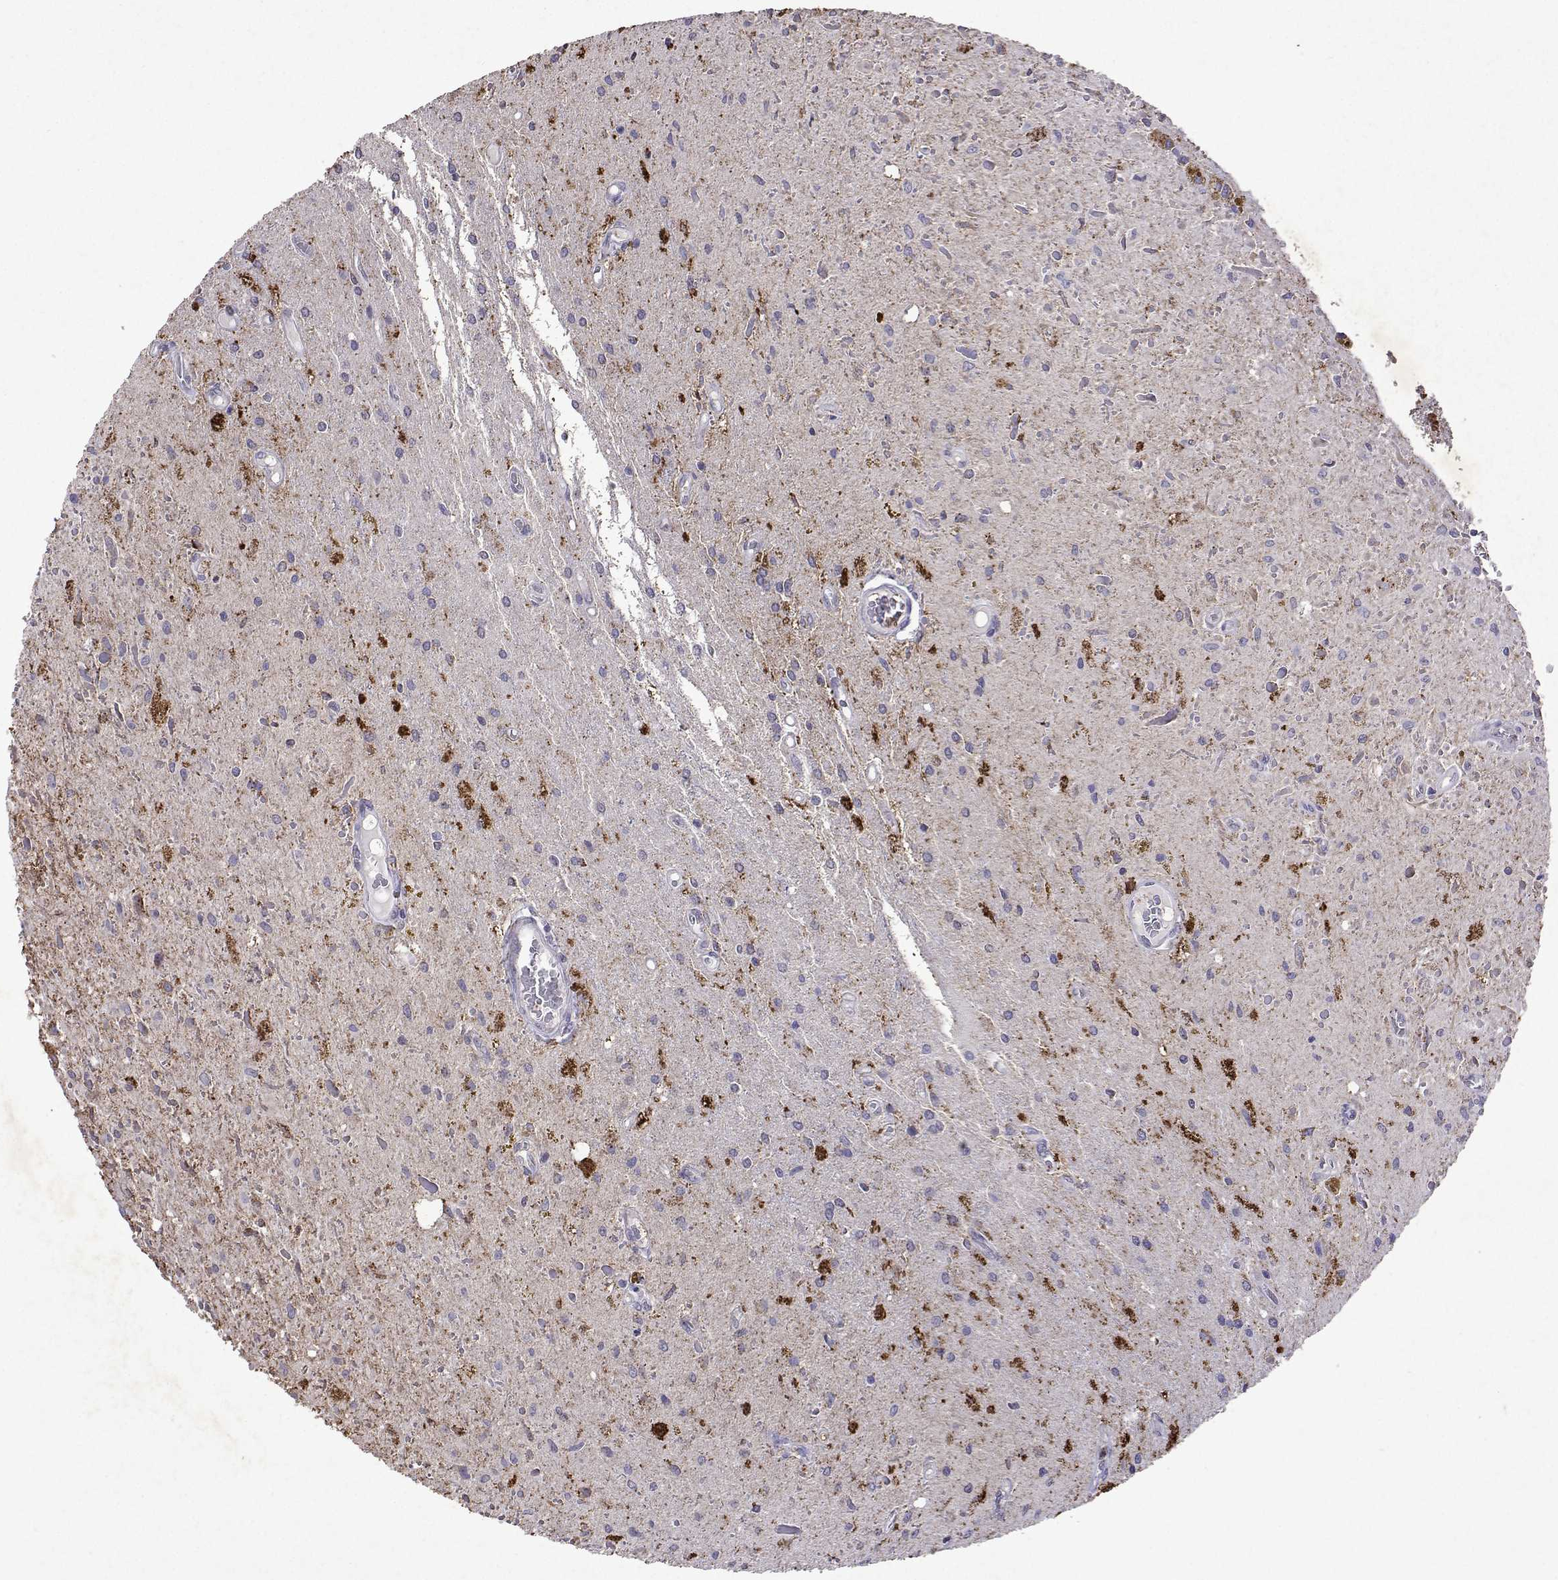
{"staining": {"intensity": "negative", "quantity": "none", "location": "none"}, "tissue": "glioma", "cell_type": "Tumor cells", "image_type": "cancer", "snomed": [{"axis": "morphology", "description": "Glioma, malignant, Low grade"}, {"axis": "topography", "description": "Cerebellum"}], "caption": "Glioma stained for a protein using IHC reveals no staining tumor cells.", "gene": "DUSP28", "patient": {"sex": "female", "age": 14}}